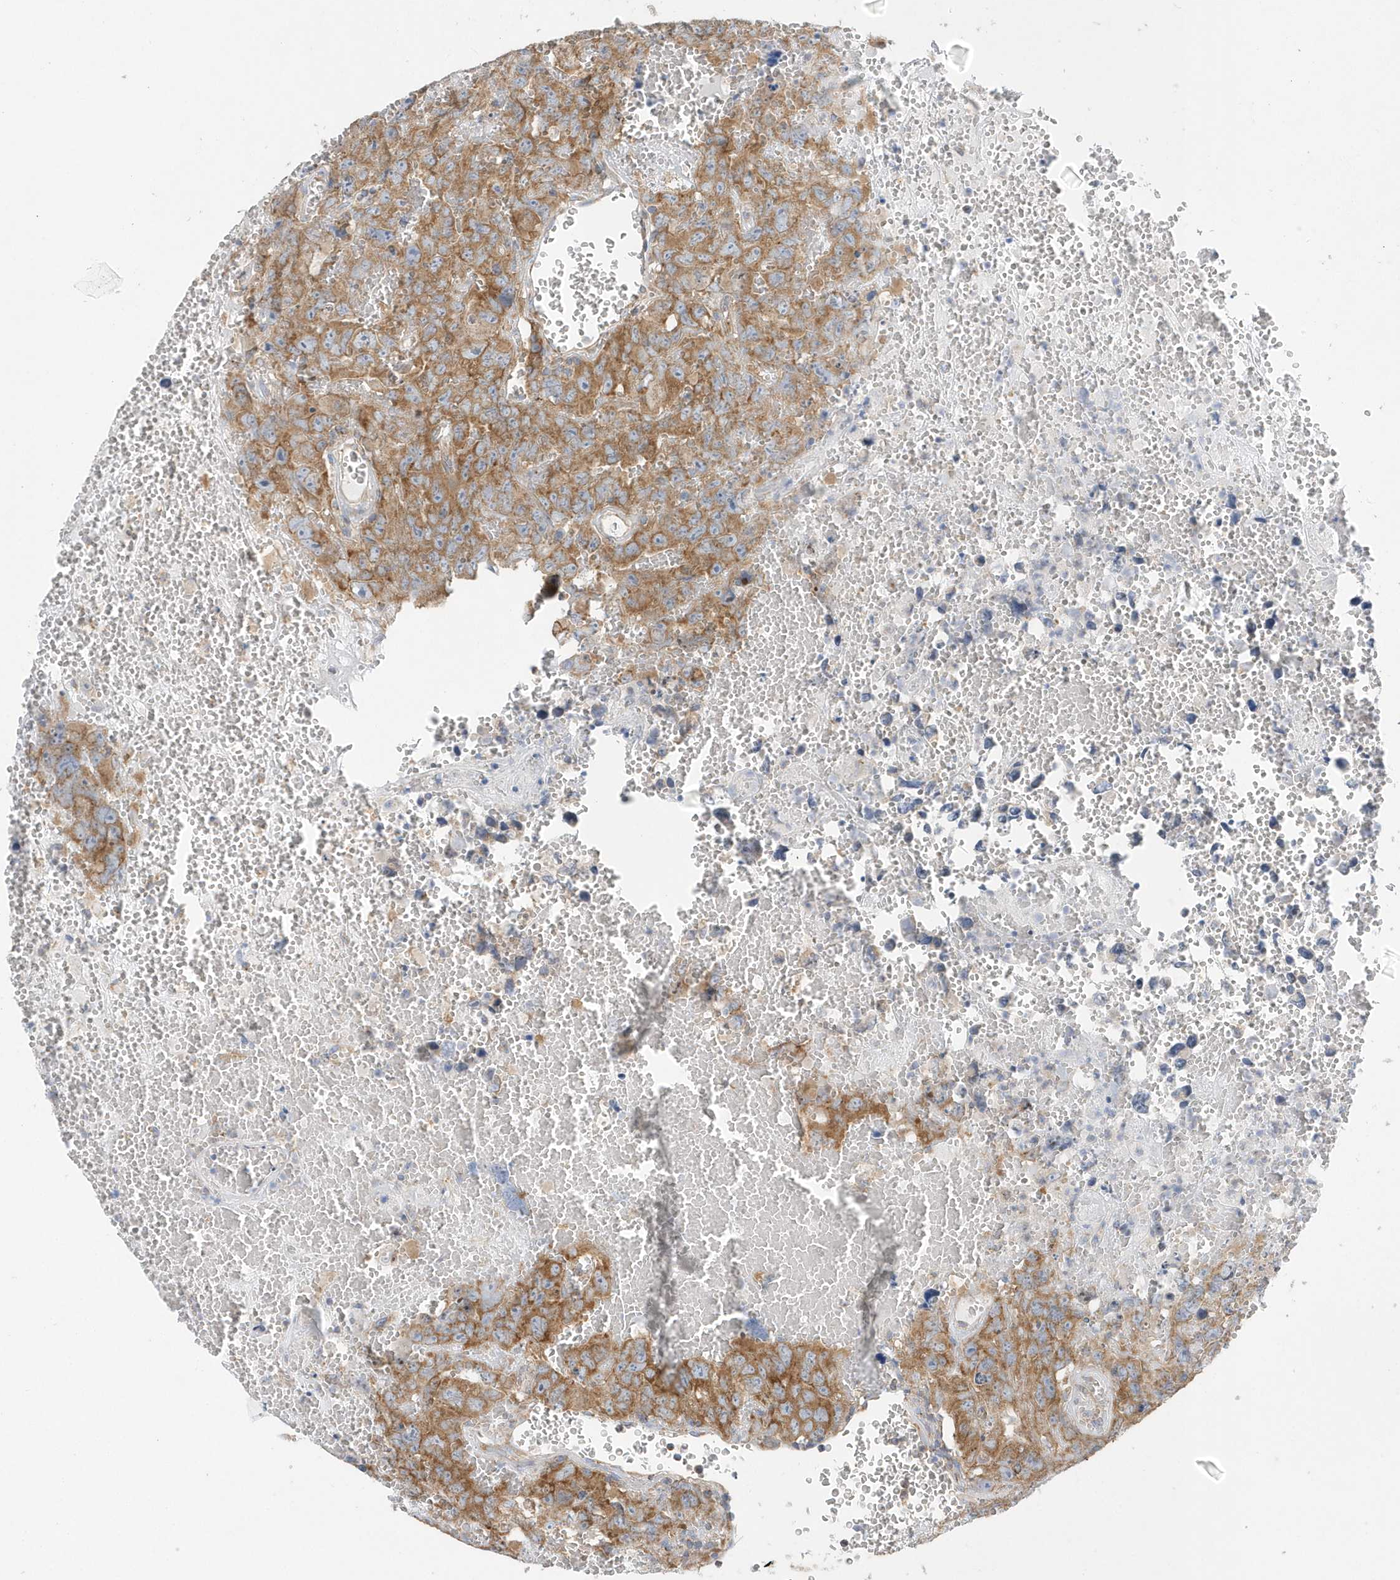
{"staining": {"intensity": "moderate", "quantity": ">75%", "location": "cytoplasmic/membranous"}, "tissue": "testis cancer", "cell_type": "Tumor cells", "image_type": "cancer", "snomed": [{"axis": "morphology", "description": "Carcinoma, Embryonal, NOS"}, {"axis": "topography", "description": "Testis"}], "caption": "Tumor cells demonstrate medium levels of moderate cytoplasmic/membranous staining in about >75% of cells in human embryonal carcinoma (testis).", "gene": "SPATA5", "patient": {"sex": "male", "age": 45}}